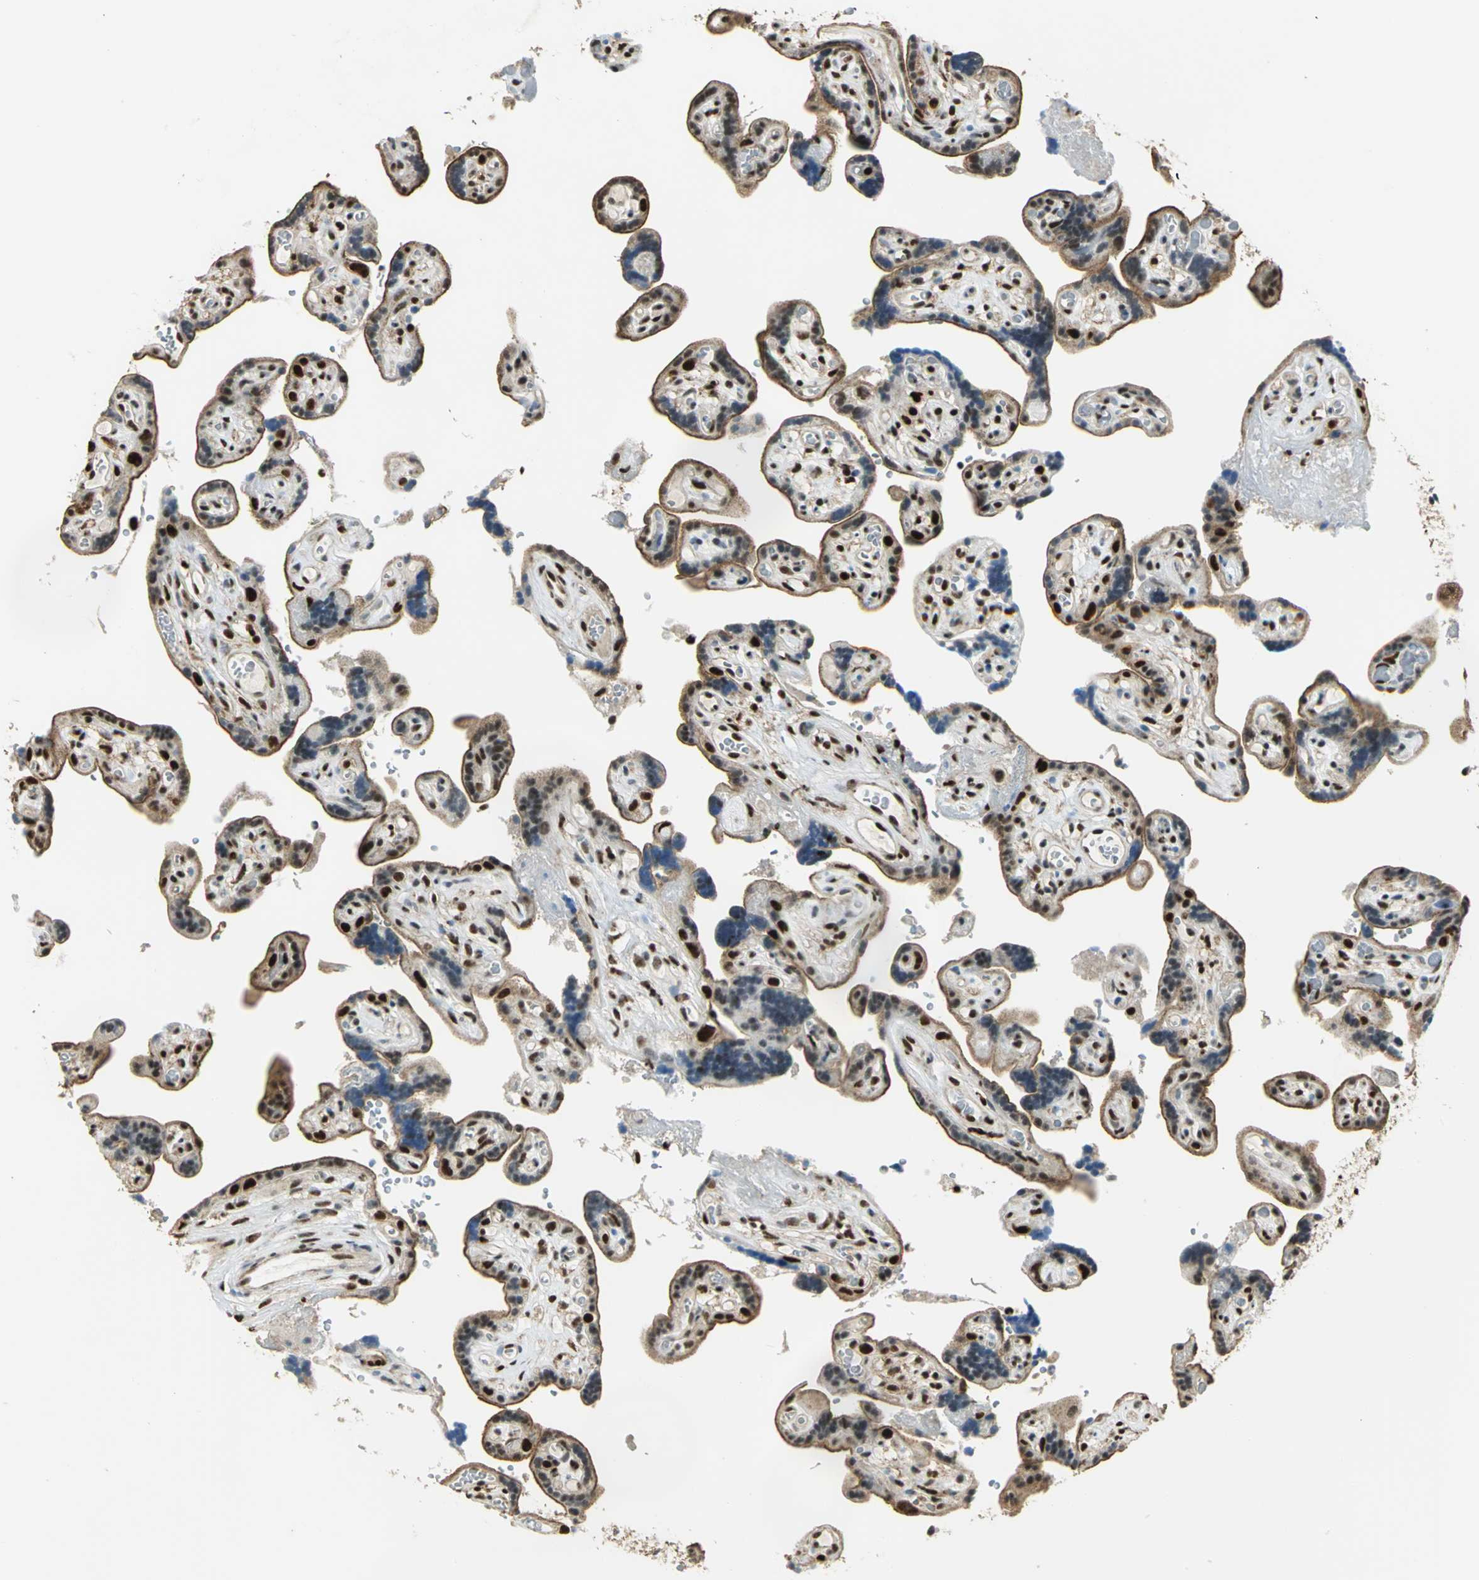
{"staining": {"intensity": "moderate", "quantity": "25%-75%", "location": "cytoplasmic/membranous"}, "tissue": "placenta", "cell_type": "Decidual cells", "image_type": "normal", "snomed": [{"axis": "morphology", "description": "Normal tissue, NOS"}, {"axis": "topography", "description": "Placenta"}], "caption": "A brown stain labels moderate cytoplasmic/membranous staining of a protein in decidual cells of benign placenta. (Brightfield microscopy of DAB IHC at high magnification).", "gene": "DDX5", "patient": {"sex": "female", "age": 30}}